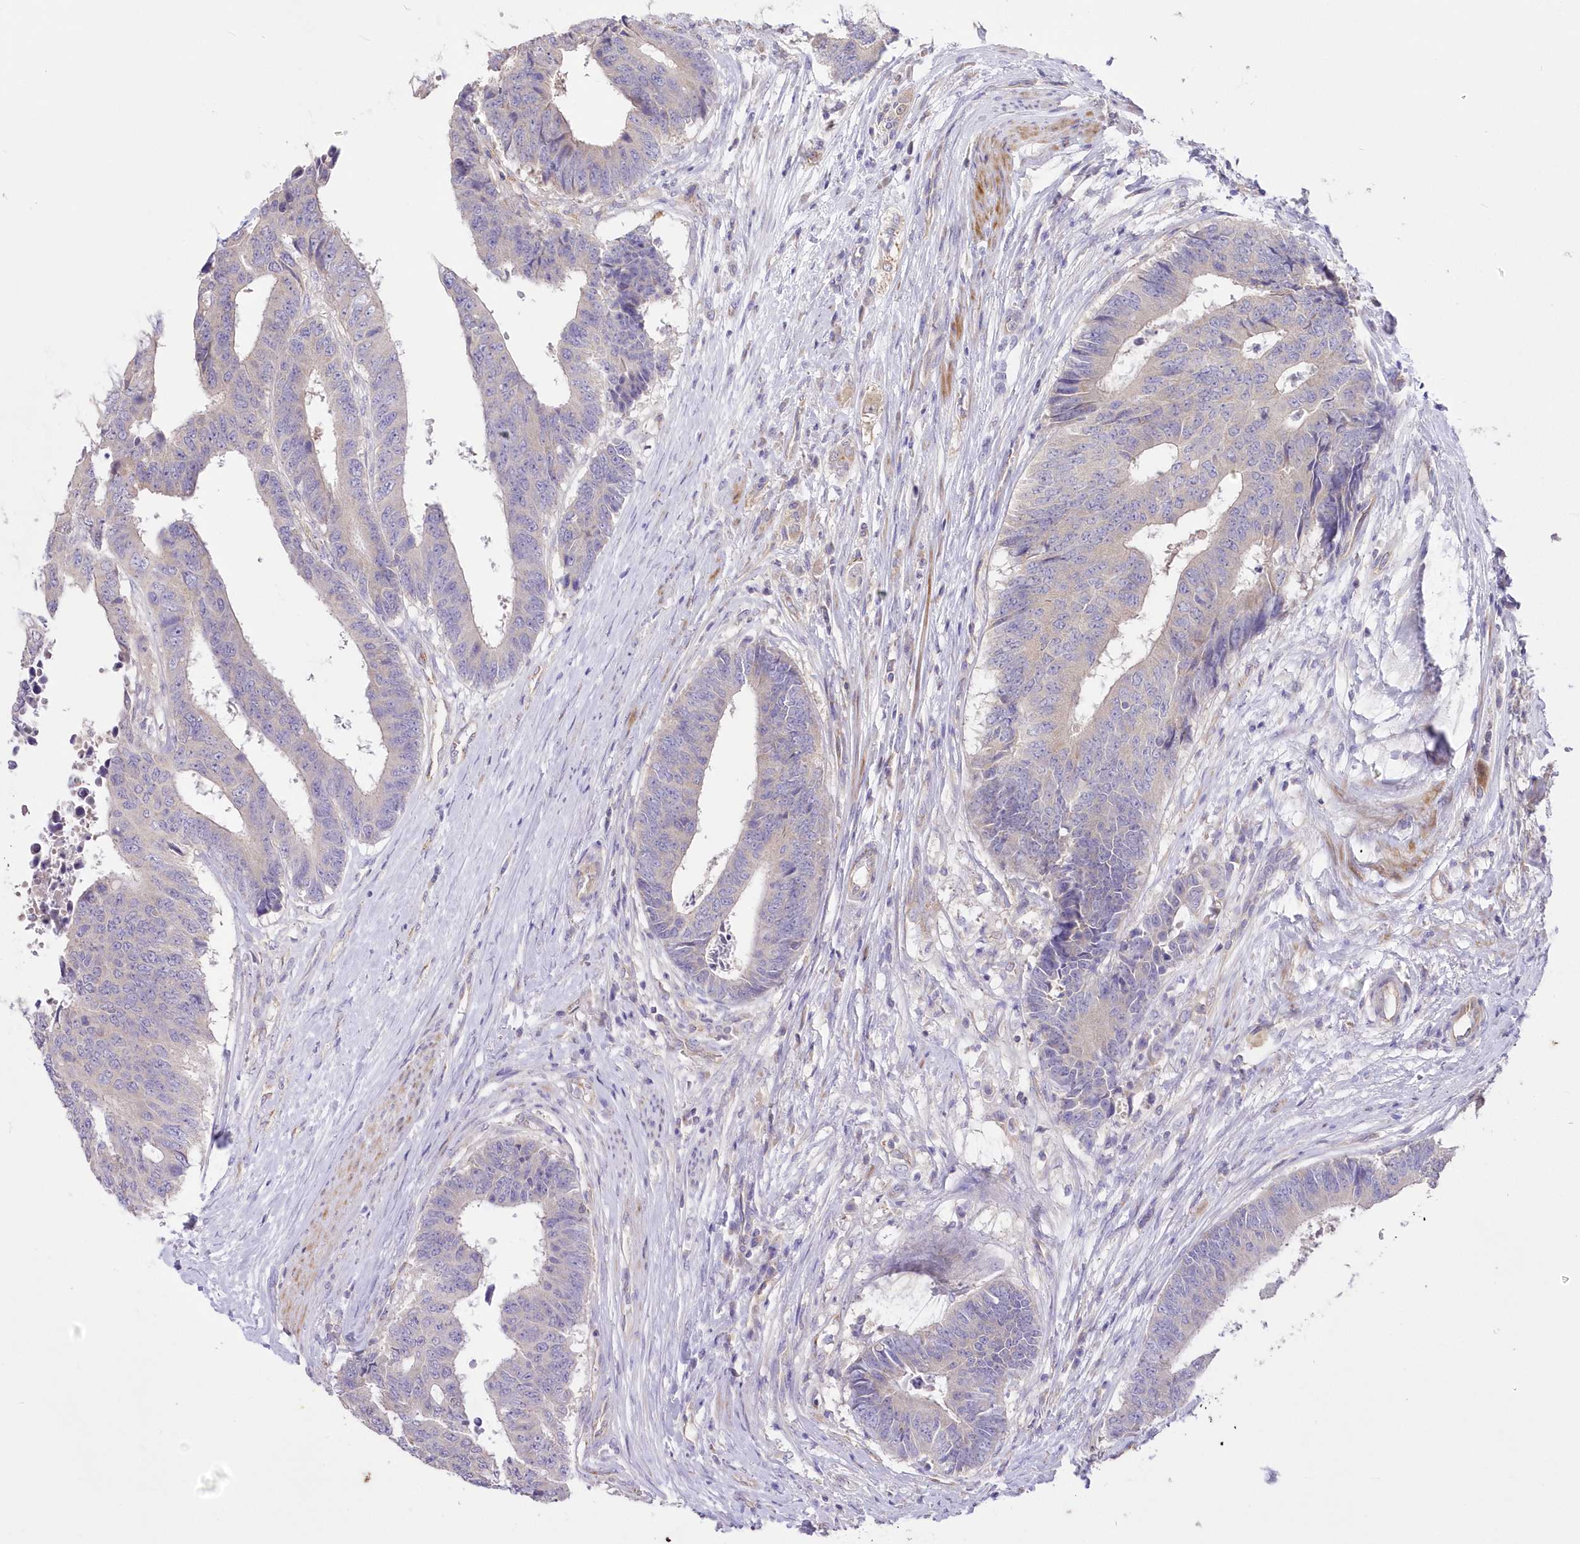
{"staining": {"intensity": "negative", "quantity": "none", "location": "none"}, "tissue": "colorectal cancer", "cell_type": "Tumor cells", "image_type": "cancer", "snomed": [{"axis": "morphology", "description": "Adenocarcinoma, NOS"}, {"axis": "topography", "description": "Rectum"}], "caption": "Immunohistochemical staining of human adenocarcinoma (colorectal) displays no significant staining in tumor cells.", "gene": "ITSN2", "patient": {"sex": "male", "age": 84}}